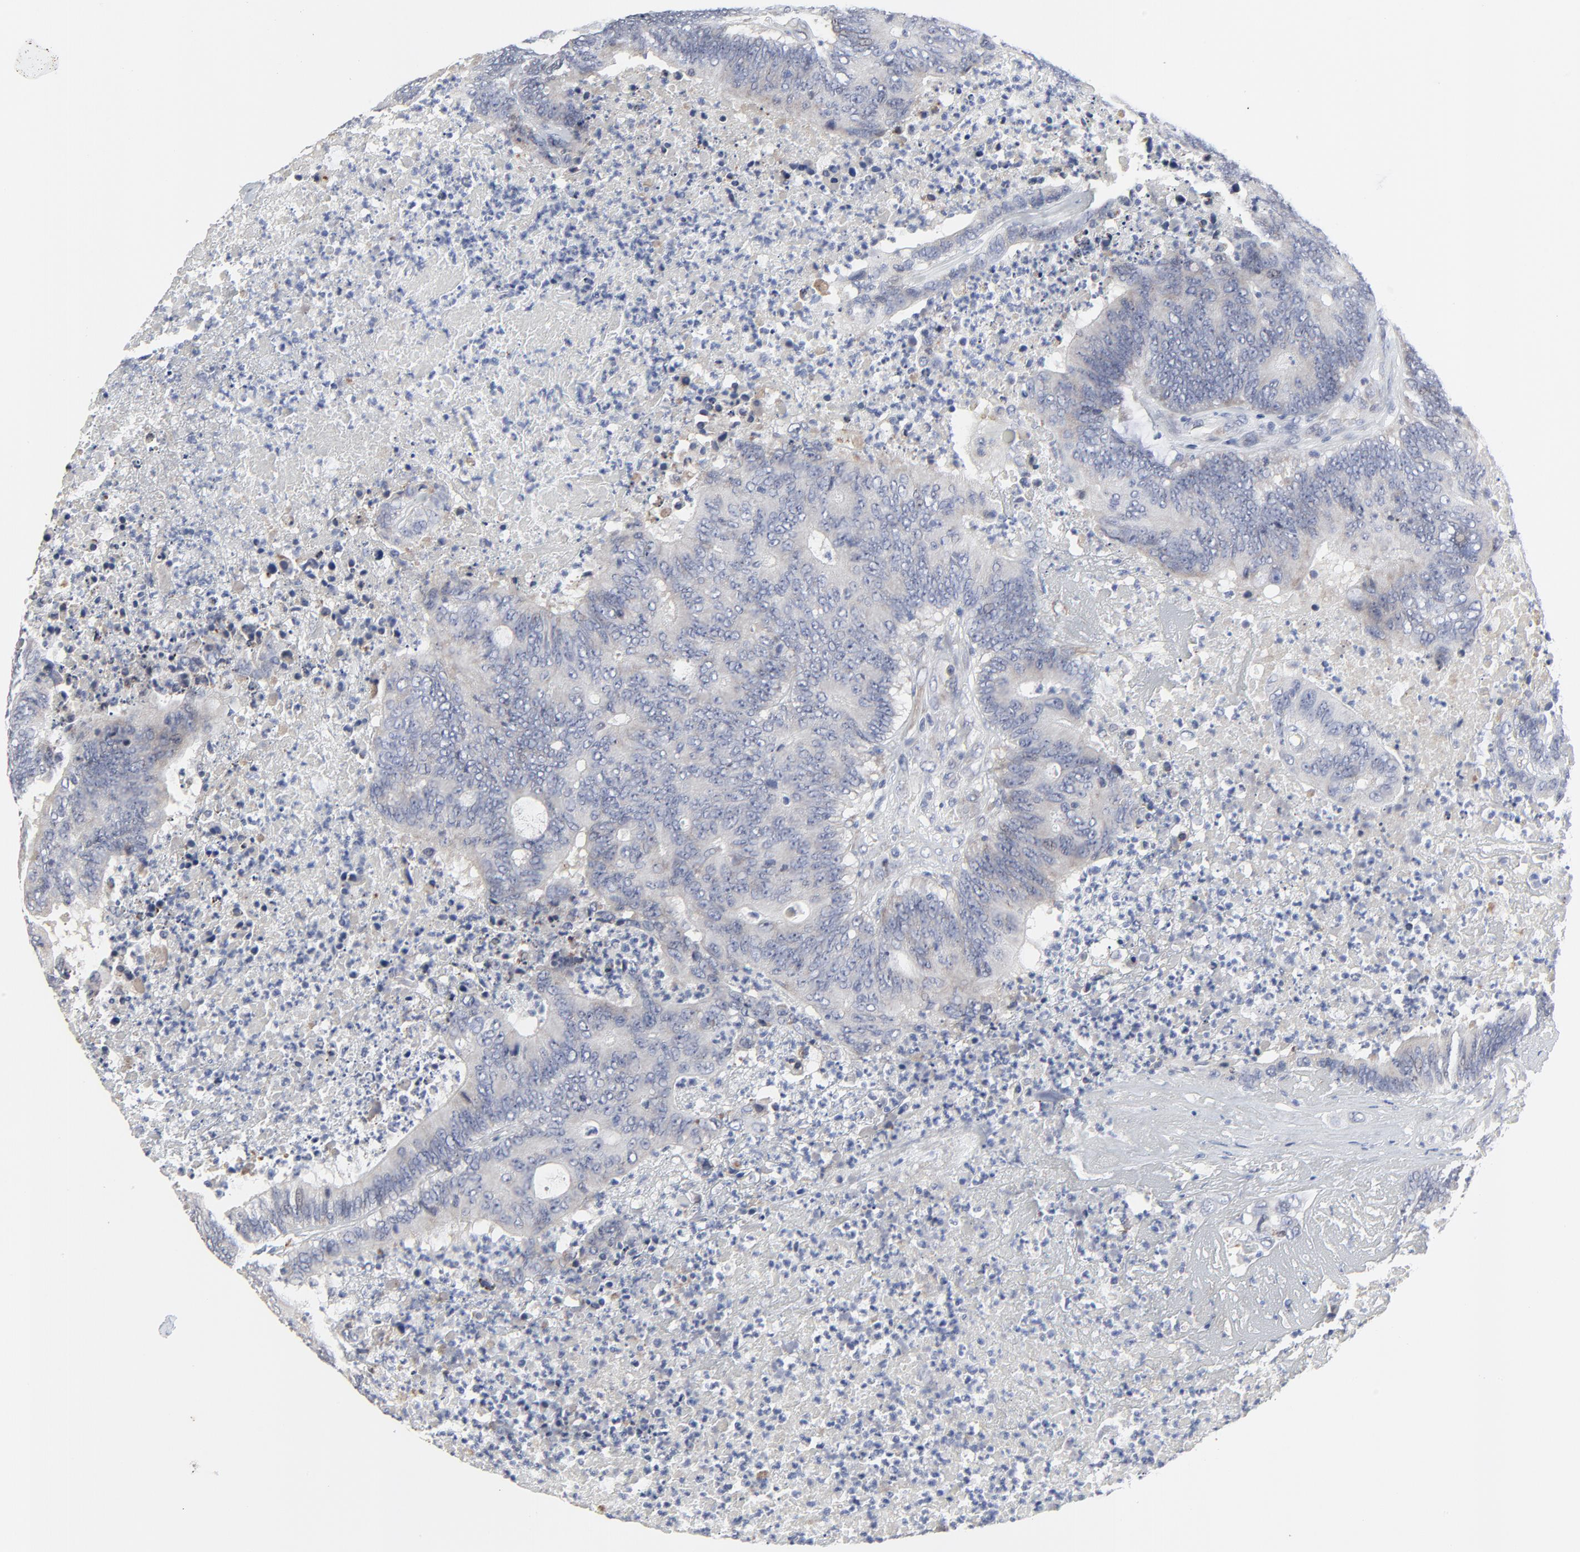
{"staining": {"intensity": "negative", "quantity": "none", "location": "none"}, "tissue": "colorectal cancer", "cell_type": "Tumor cells", "image_type": "cancer", "snomed": [{"axis": "morphology", "description": "Adenocarcinoma, NOS"}, {"axis": "topography", "description": "Colon"}], "caption": "IHC histopathology image of human adenocarcinoma (colorectal) stained for a protein (brown), which displays no positivity in tumor cells. The staining was performed using DAB (3,3'-diaminobenzidine) to visualize the protein expression in brown, while the nuclei were stained in blue with hematoxylin (Magnification: 20x).", "gene": "NLGN3", "patient": {"sex": "male", "age": 65}}